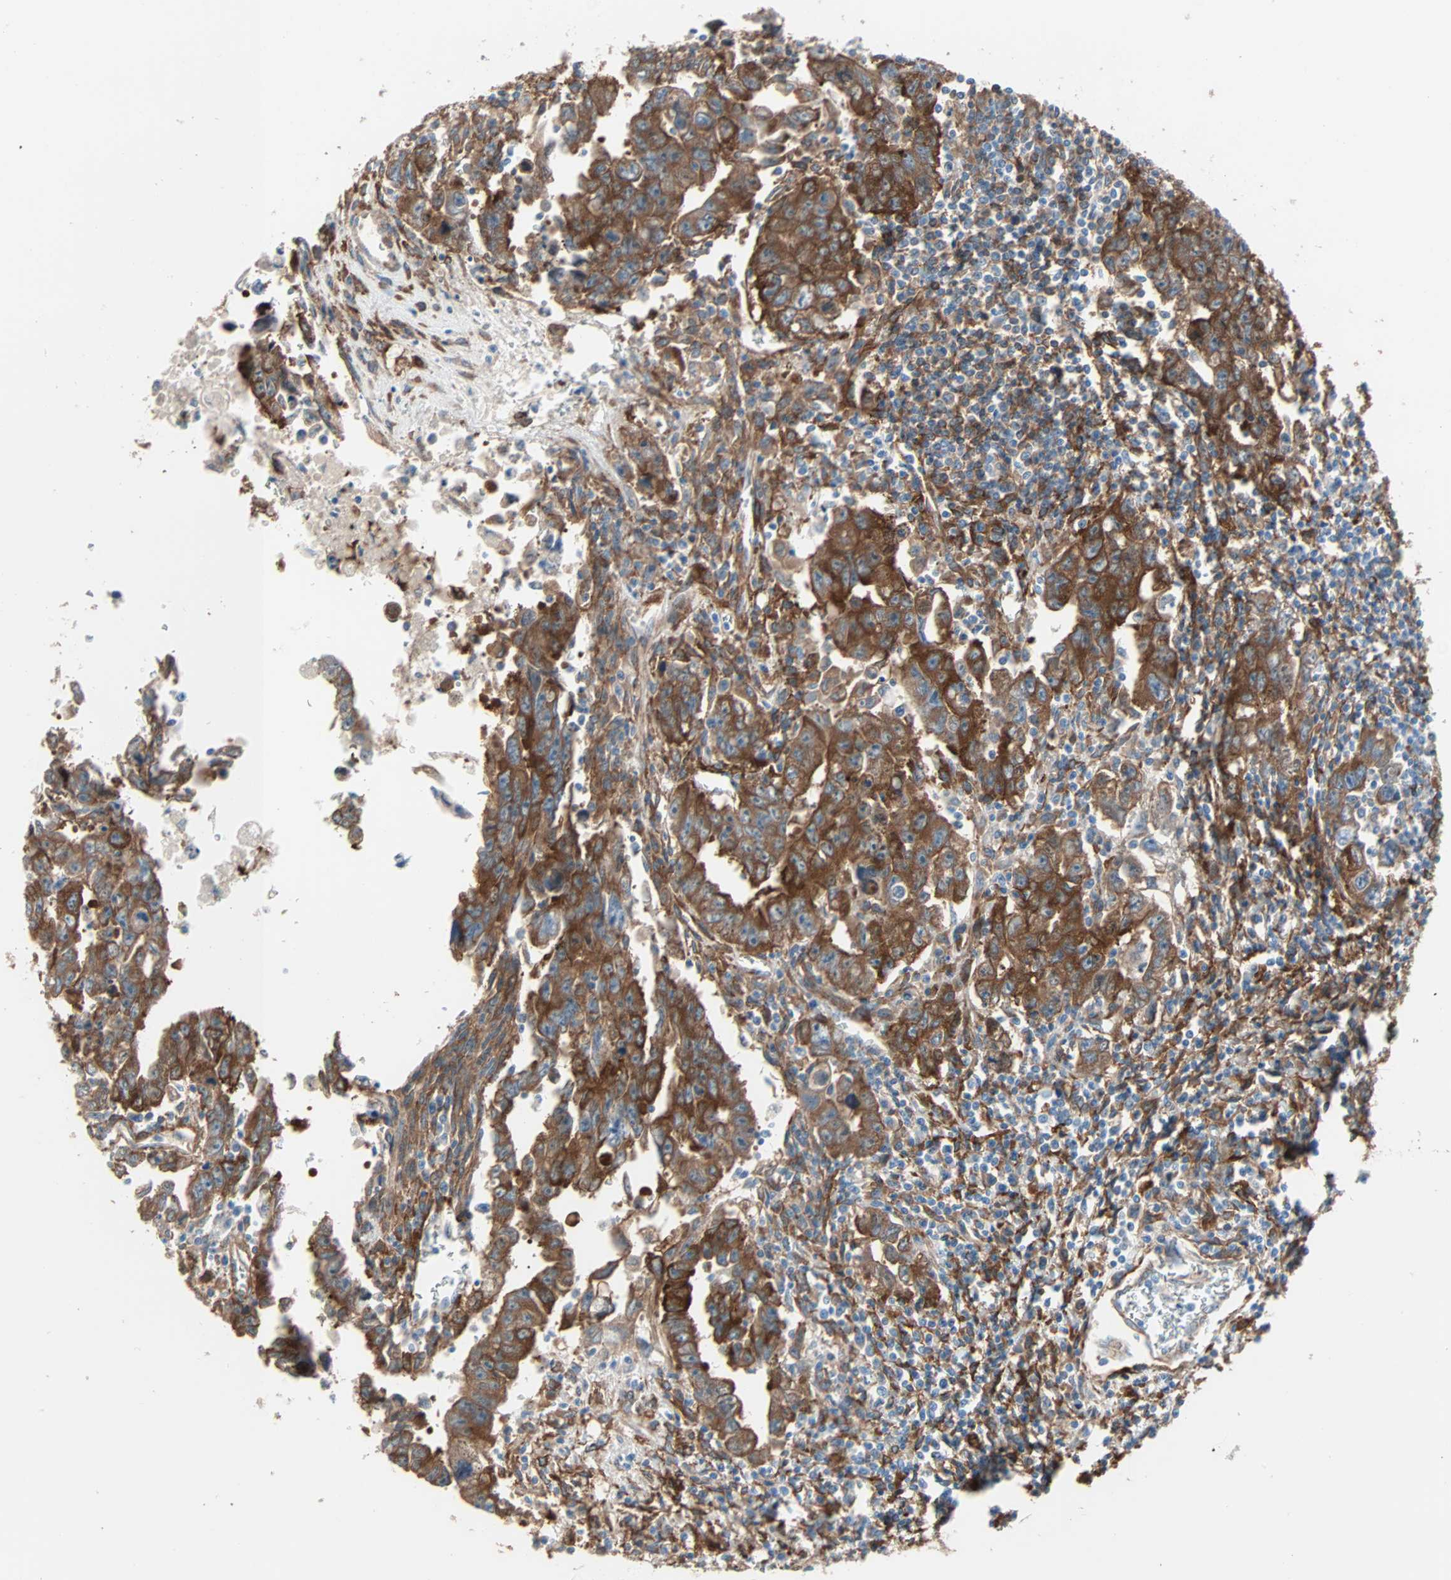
{"staining": {"intensity": "strong", "quantity": ">75%", "location": "cytoplasmic/membranous"}, "tissue": "testis cancer", "cell_type": "Tumor cells", "image_type": "cancer", "snomed": [{"axis": "morphology", "description": "Carcinoma, Embryonal, NOS"}, {"axis": "topography", "description": "Testis"}], "caption": "Human testis cancer (embryonal carcinoma) stained with a brown dye demonstrates strong cytoplasmic/membranous positive expression in approximately >75% of tumor cells.", "gene": "EPB41L2", "patient": {"sex": "male", "age": 28}}